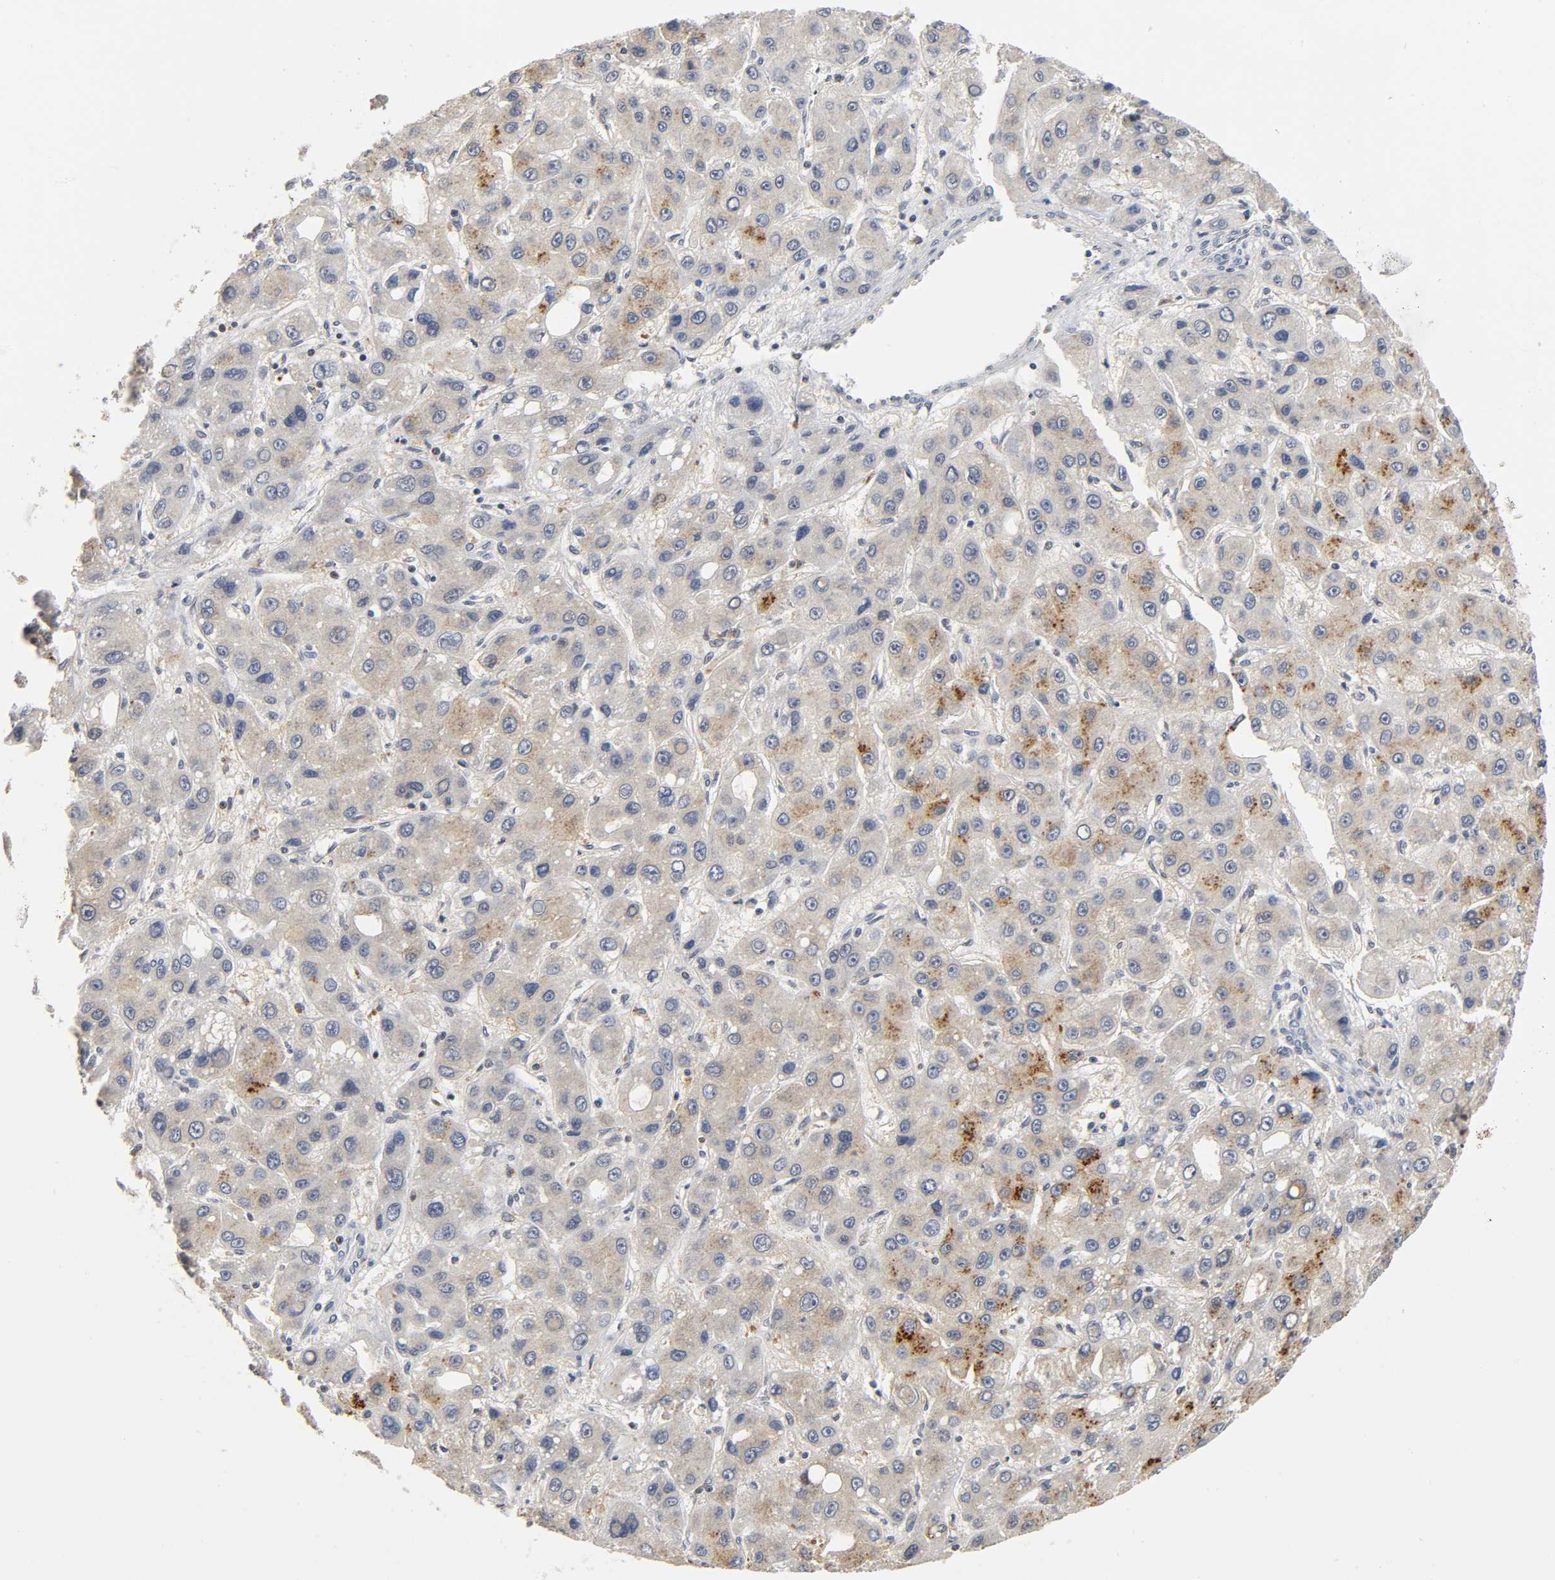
{"staining": {"intensity": "moderate", "quantity": "<25%", "location": "cytoplasmic/membranous"}, "tissue": "liver cancer", "cell_type": "Tumor cells", "image_type": "cancer", "snomed": [{"axis": "morphology", "description": "Carcinoma, Hepatocellular, NOS"}, {"axis": "topography", "description": "Liver"}], "caption": "Liver hepatocellular carcinoma stained with a protein marker reveals moderate staining in tumor cells.", "gene": "KAT2B", "patient": {"sex": "male", "age": 55}}